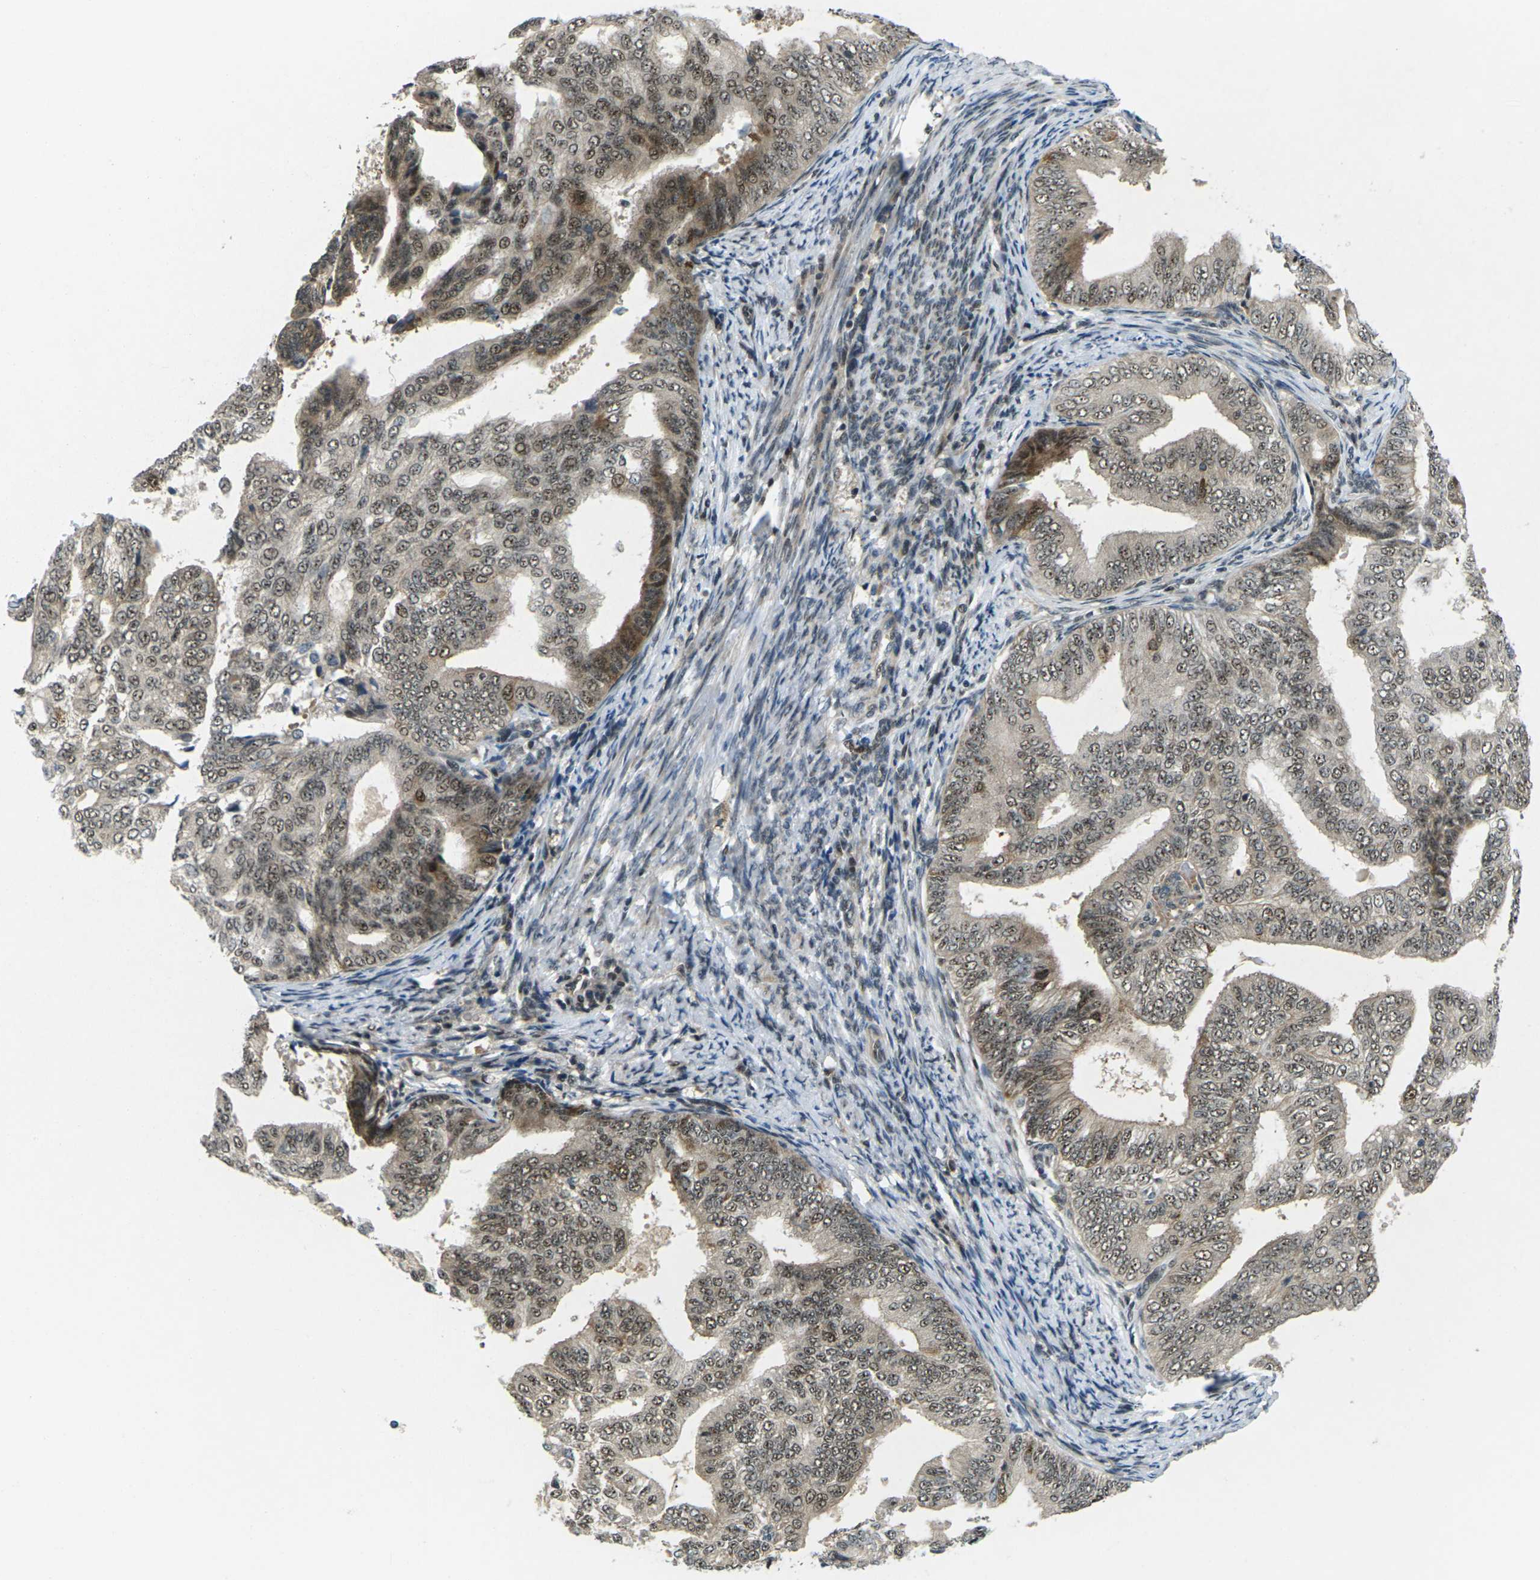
{"staining": {"intensity": "moderate", "quantity": ">75%", "location": "cytoplasmic/membranous,nuclear"}, "tissue": "endometrial cancer", "cell_type": "Tumor cells", "image_type": "cancer", "snomed": [{"axis": "morphology", "description": "Adenocarcinoma, NOS"}, {"axis": "topography", "description": "Endometrium"}], "caption": "Immunohistochemical staining of human adenocarcinoma (endometrial) shows moderate cytoplasmic/membranous and nuclear protein staining in about >75% of tumor cells.", "gene": "UBE2S", "patient": {"sex": "female", "age": 58}}